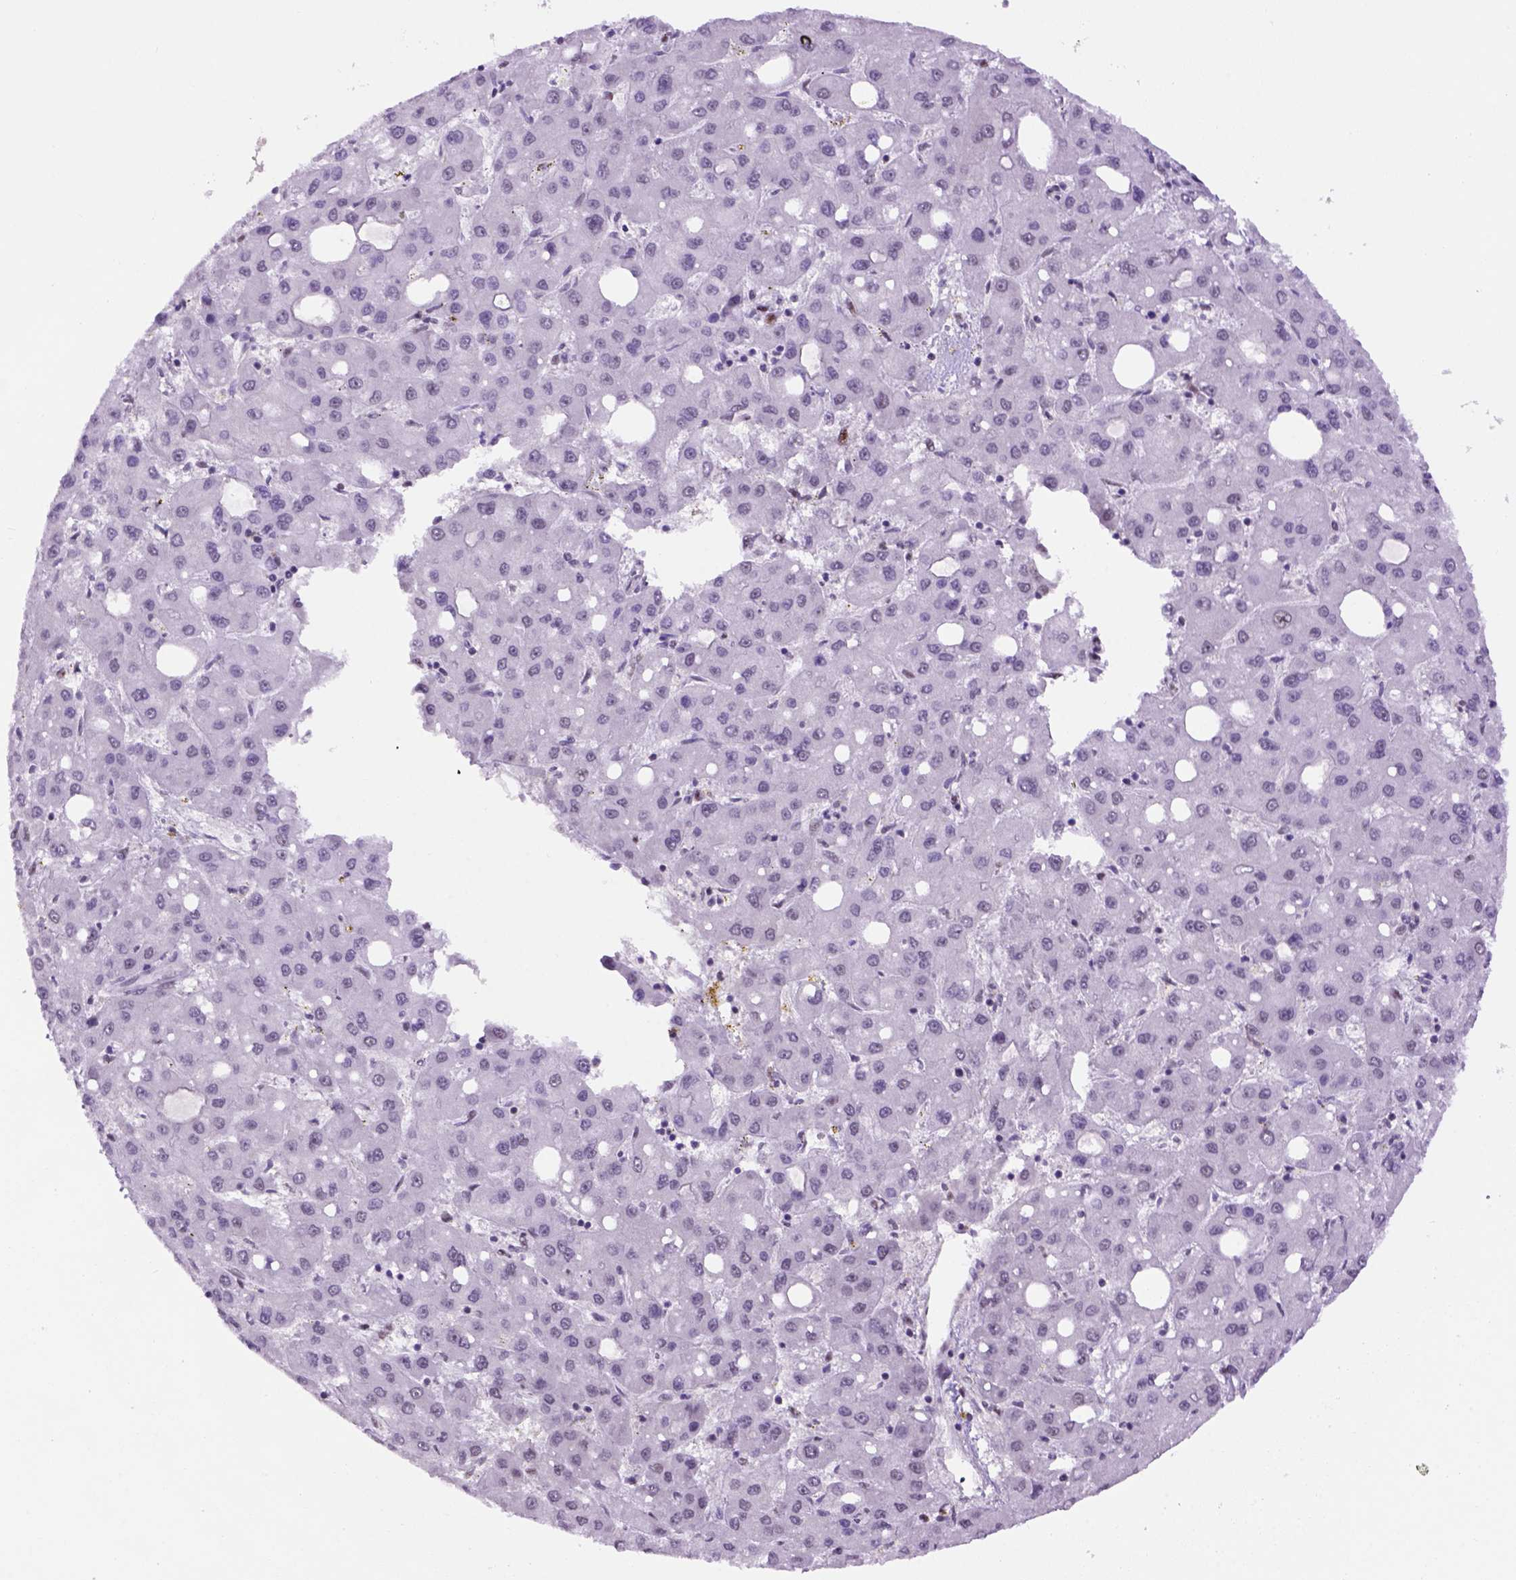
{"staining": {"intensity": "negative", "quantity": "none", "location": "none"}, "tissue": "liver cancer", "cell_type": "Tumor cells", "image_type": "cancer", "snomed": [{"axis": "morphology", "description": "Carcinoma, Hepatocellular, NOS"}, {"axis": "topography", "description": "Liver"}], "caption": "Liver cancer stained for a protein using immunohistochemistry (IHC) displays no positivity tumor cells.", "gene": "TBPL1", "patient": {"sex": "male", "age": 73}}